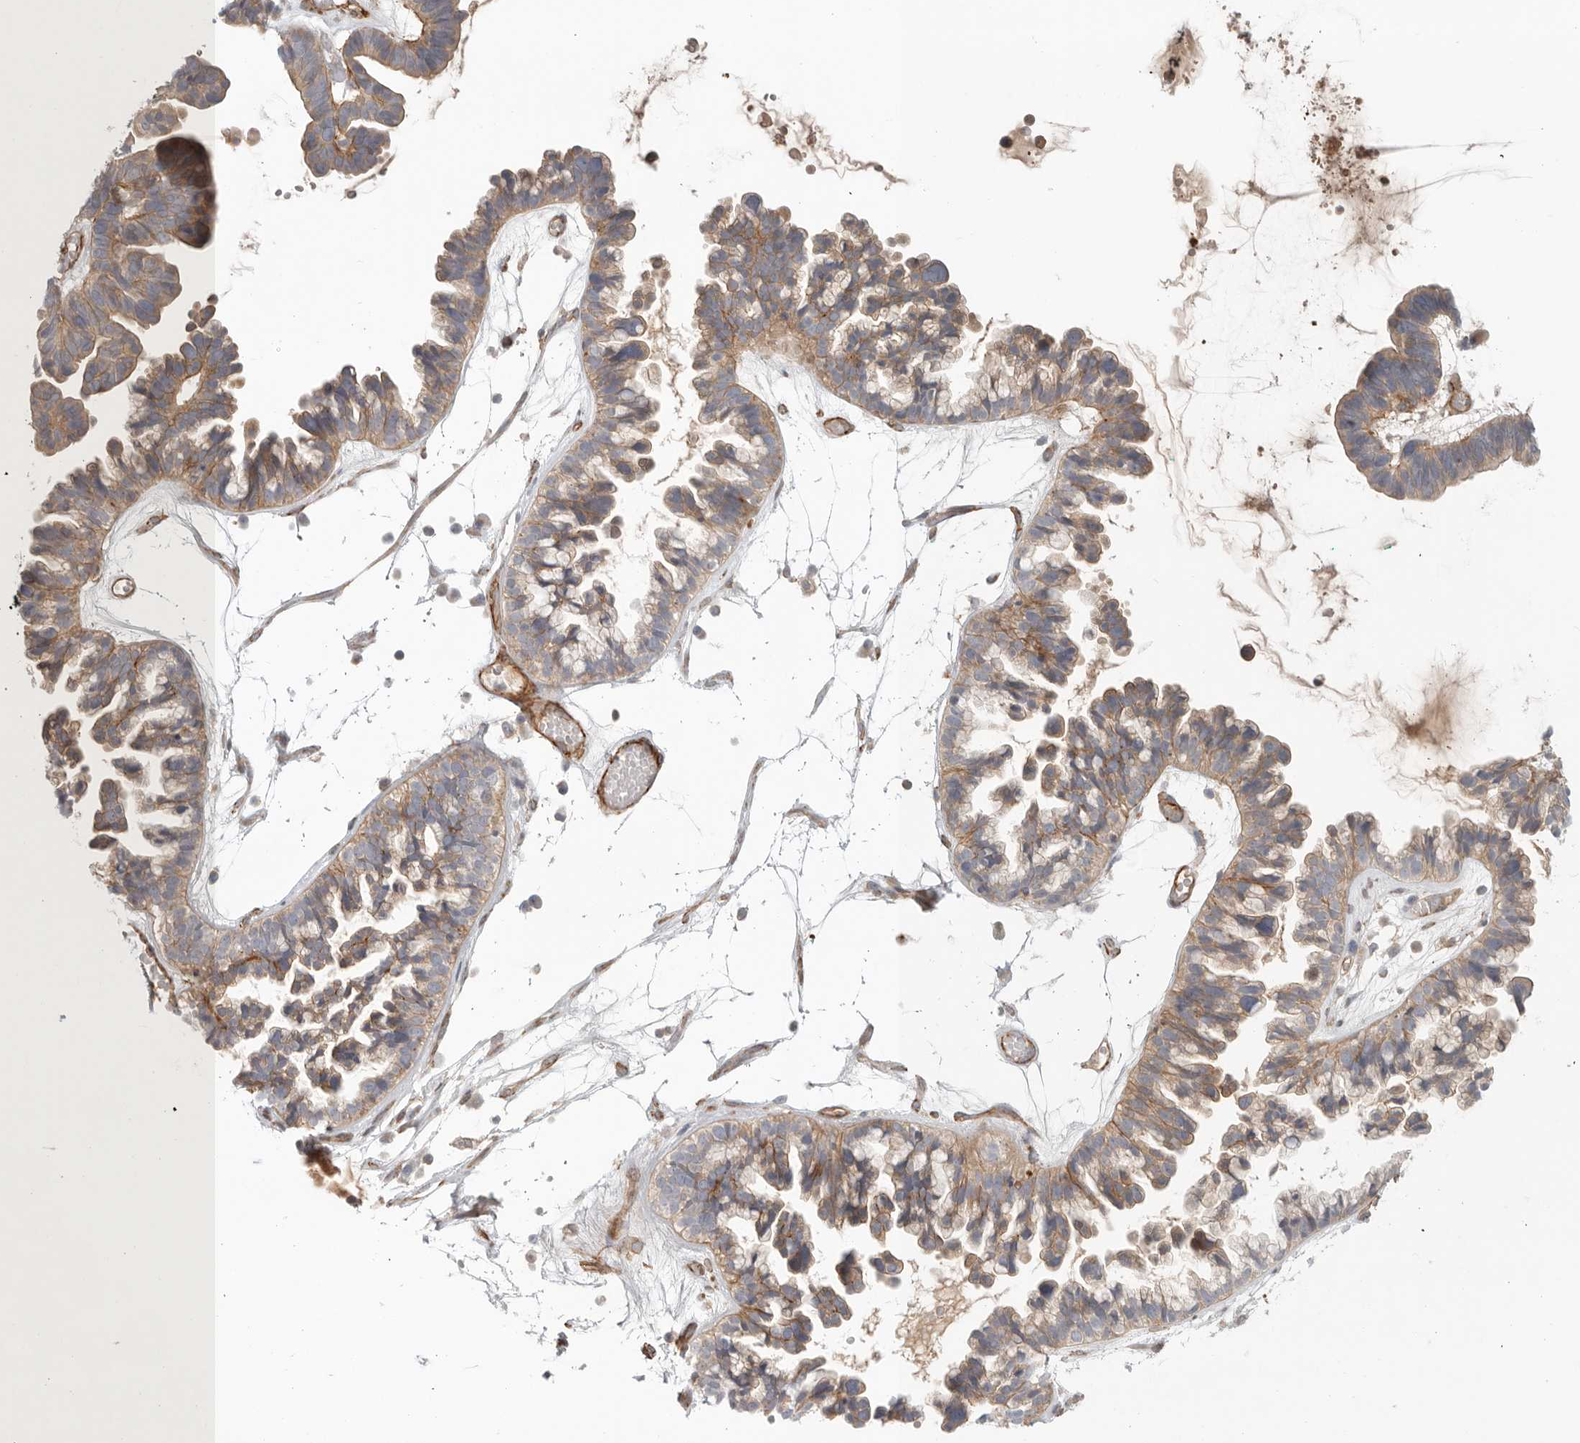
{"staining": {"intensity": "weak", "quantity": ">75%", "location": "cytoplasmic/membranous"}, "tissue": "ovarian cancer", "cell_type": "Tumor cells", "image_type": "cancer", "snomed": [{"axis": "morphology", "description": "Cystadenocarcinoma, serous, NOS"}, {"axis": "topography", "description": "Ovary"}], "caption": "Protein expression analysis of human serous cystadenocarcinoma (ovarian) reveals weak cytoplasmic/membranous positivity in about >75% of tumor cells. The staining was performed using DAB (3,3'-diaminobenzidine) to visualize the protein expression in brown, while the nuclei were stained in blue with hematoxylin (Magnification: 20x).", "gene": "LONRF1", "patient": {"sex": "female", "age": 56}}